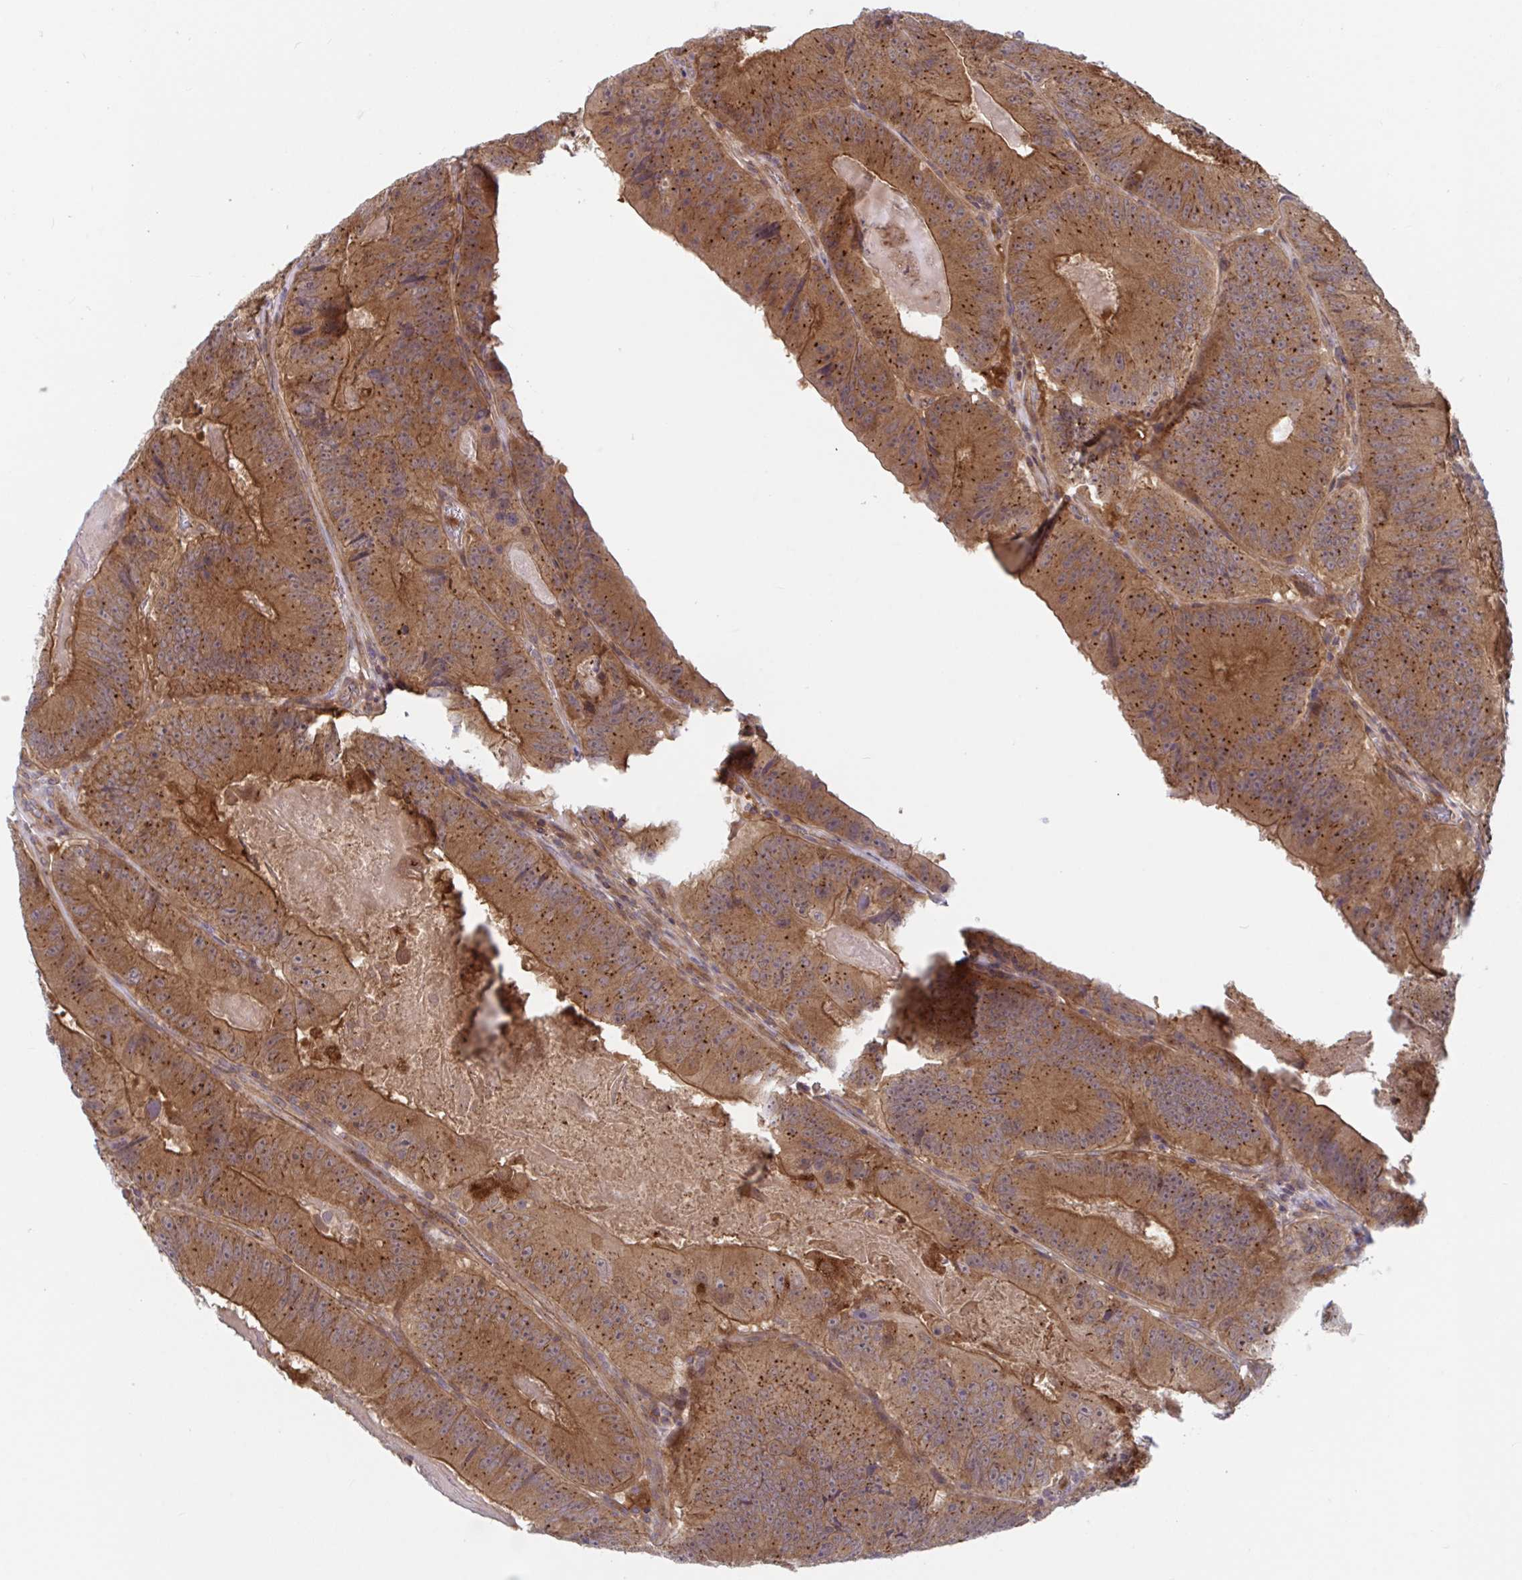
{"staining": {"intensity": "moderate", "quantity": ">75%", "location": "cytoplasmic/membranous"}, "tissue": "colorectal cancer", "cell_type": "Tumor cells", "image_type": "cancer", "snomed": [{"axis": "morphology", "description": "Adenocarcinoma, NOS"}, {"axis": "topography", "description": "Colon"}], "caption": "Protein staining displays moderate cytoplasmic/membranous expression in about >75% of tumor cells in colorectal adenocarcinoma. The protein of interest is shown in brown color, while the nuclei are stained blue.", "gene": "LMNTD2", "patient": {"sex": "female", "age": 86}}